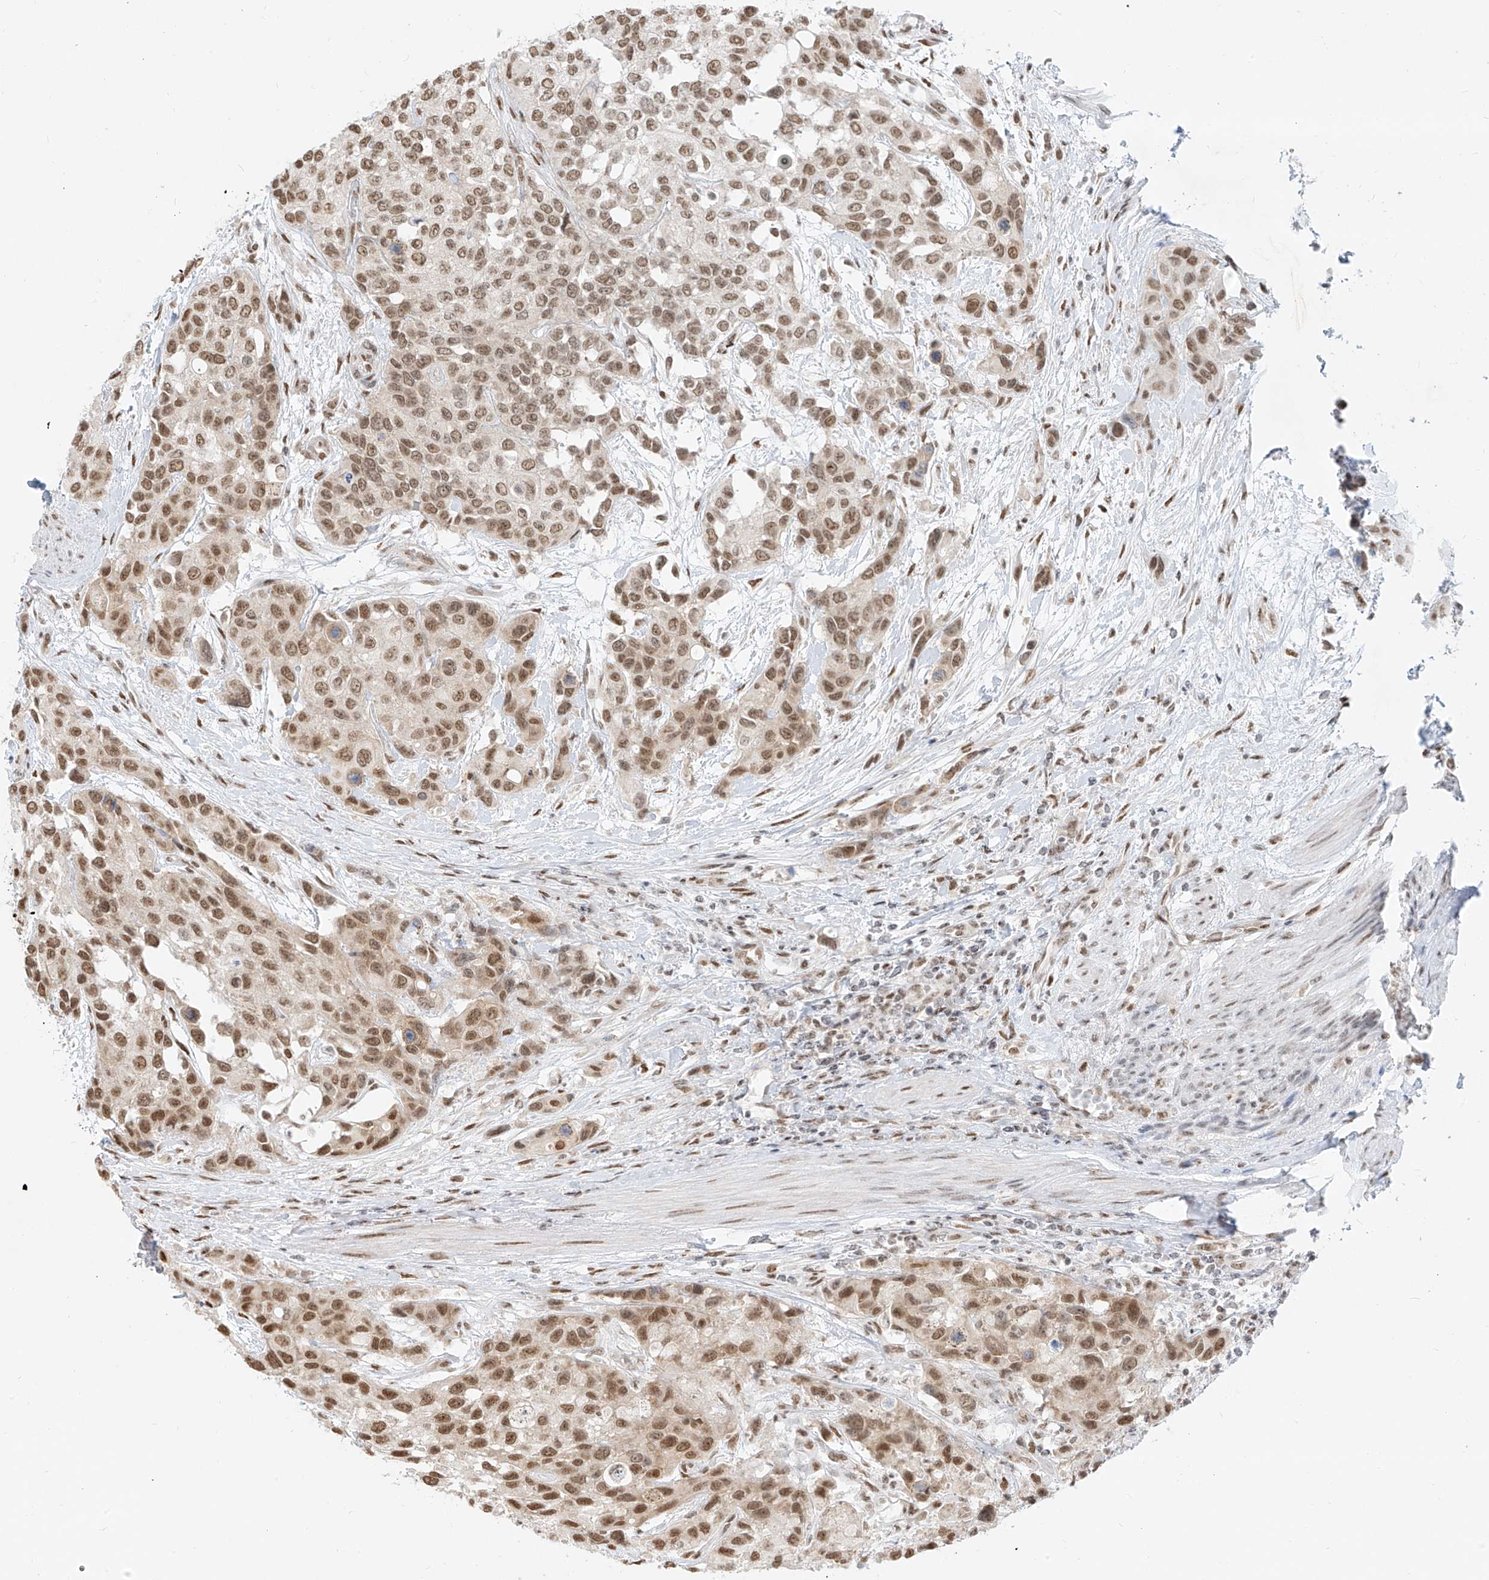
{"staining": {"intensity": "moderate", "quantity": ">75%", "location": "nuclear"}, "tissue": "urothelial cancer", "cell_type": "Tumor cells", "image_type": "cancer", "snomed": [{"axis": "morphology", "description": "Normal tissue, NOS"}, {"axis": "morphology", "description": "Urothelial carcinoma, High grade"}, {"axis": "topography", "description": "Vascular tissue"}, {"axis": "topography", "description": "Urinary bladder"}], "caption": "Moderate nuclear expression for a protein is appreciated in approximately >75% of tumor cells of high-grade urothelial carcinoma using immunohistochemistry (IHC).", "gene": "NHSL1", "patient": {"sex": "female", "age": 56}}